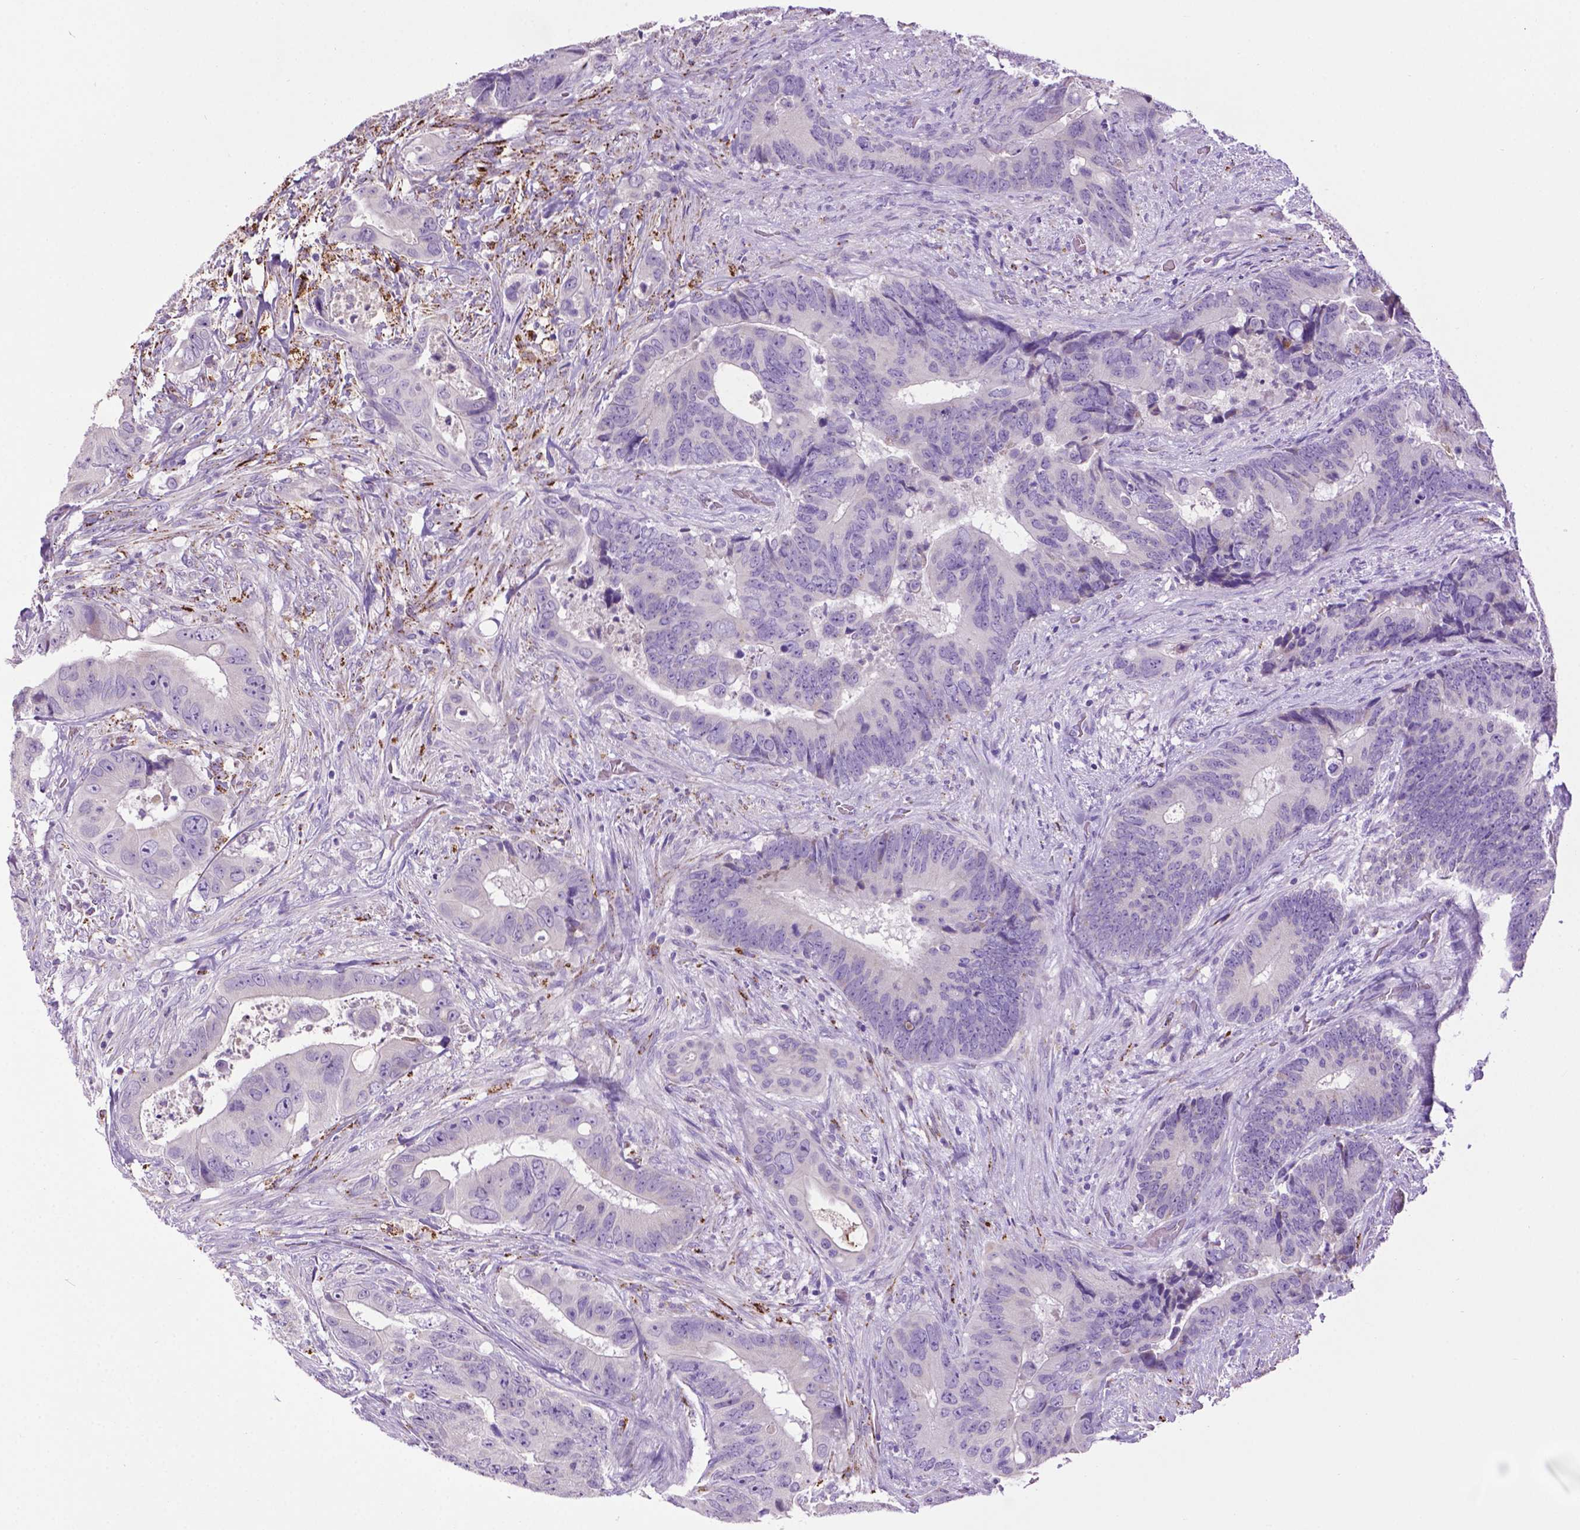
{"staining": {"intensity": "negative", "quantity": "none", "location": "none"}, "tissue": "colorectal cancer", "cell_type": "Tumor cells", "image_type": "cancer", "snomed": [{"axis": "morphology", "description": "Adenocarcinoma, NOS"}, {"axis": "topography", "description": "Rectum"}], "caption": "Image shows no significant protein staining in tumor cells of colorectal cancer (adenocarcinoma).", "gene": "TMEM132E", "patient": {"sex": "male", "age": 78}}